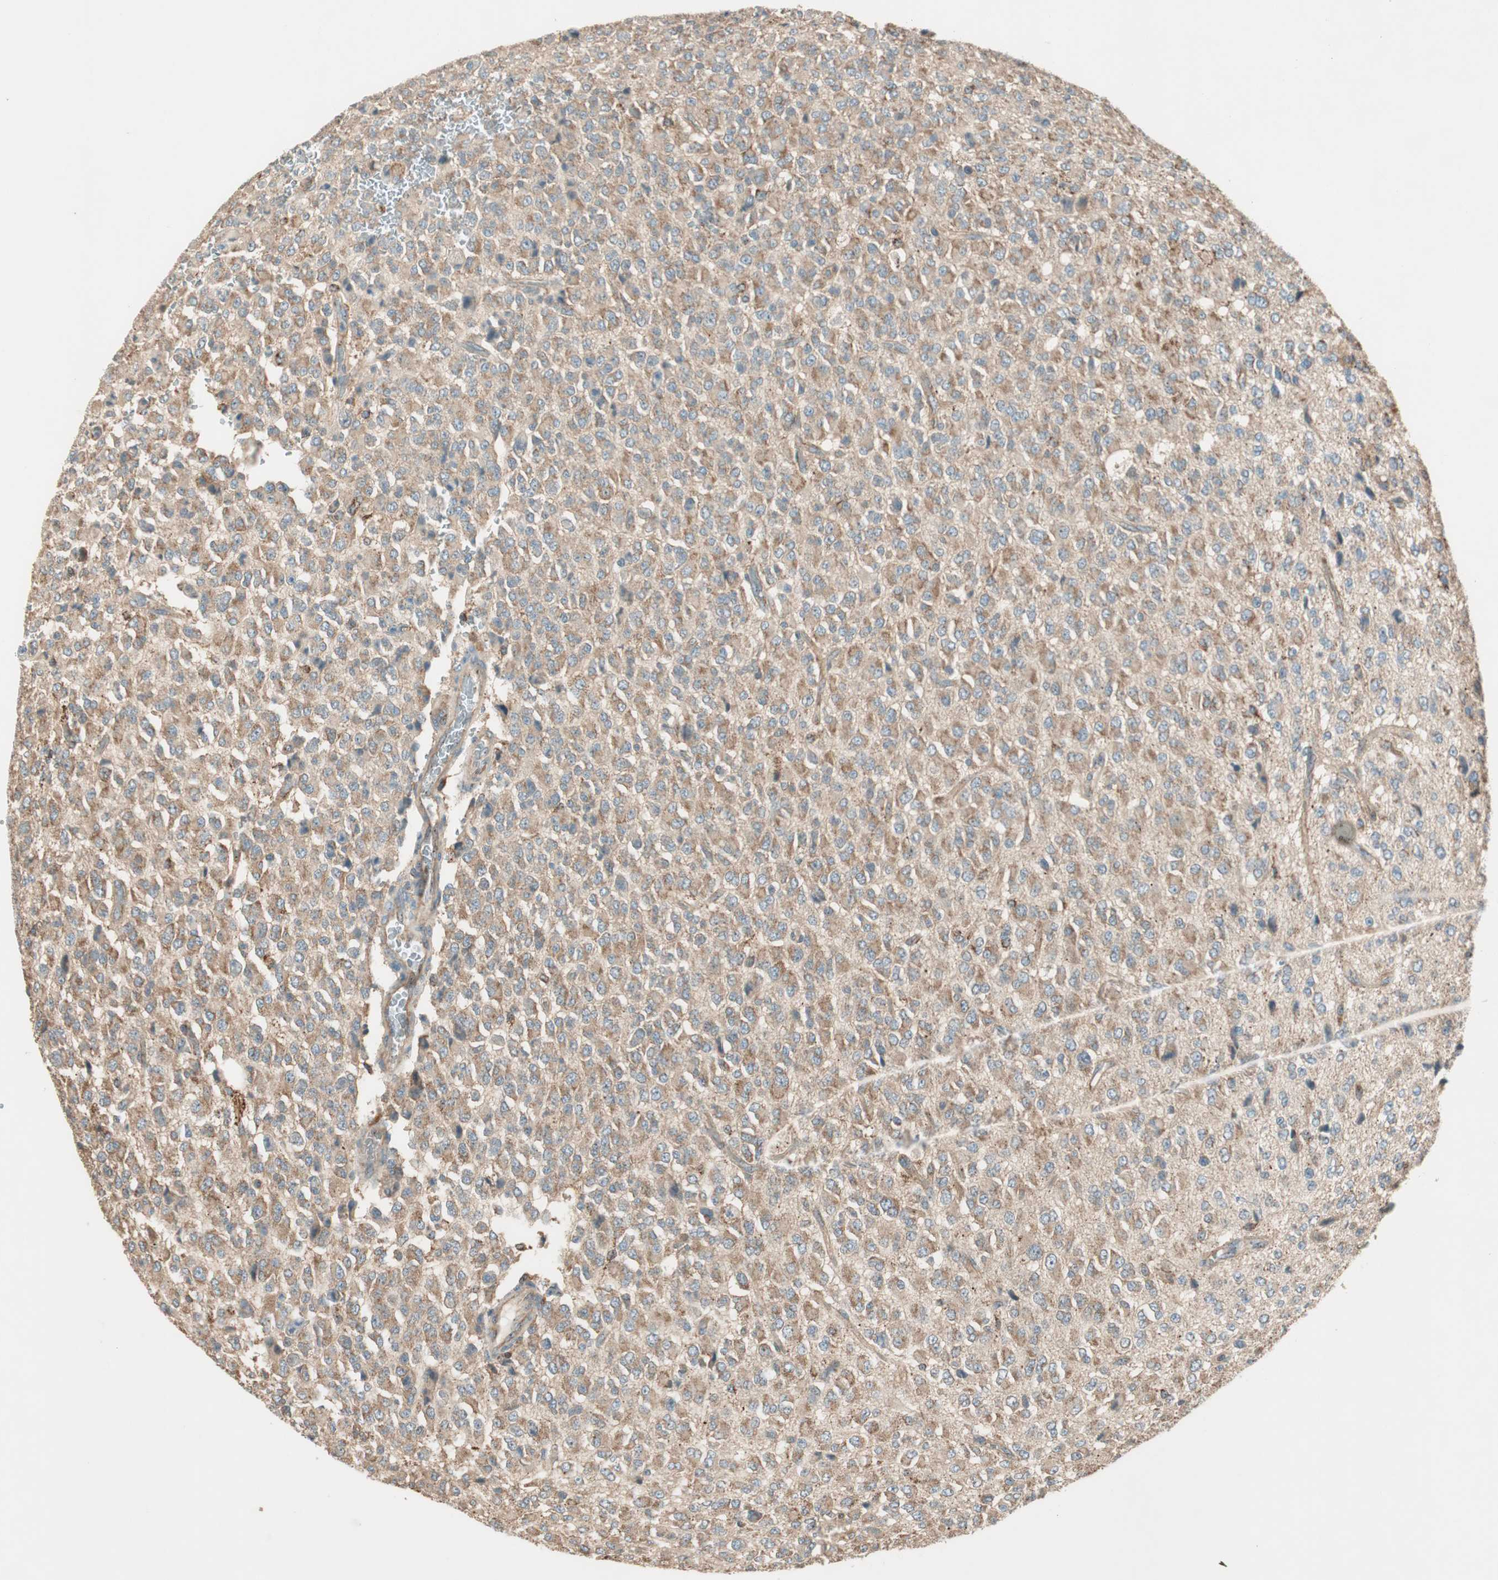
{"staining": {"intensity": "moderate", "quantity": ">75%", "location": "cytoplasmic/membranous"}, "tissue": "glioma", "cell_type": "Tumor cells", "image_type": "cancer", "snomed": [{"axis": "morphology", "description": "Glioma, malignant, High grade"}, {"axis": "topography", "description": "pancreas cauda"}], "caption": "Malignant high-grade glioma stained with a brown dye reveals moderate cytoplasmic/membranous positive expression in about >75% of tumor cells.", "gene": "CC2D1A", "patient": {"sex": "male", "age": 60}}